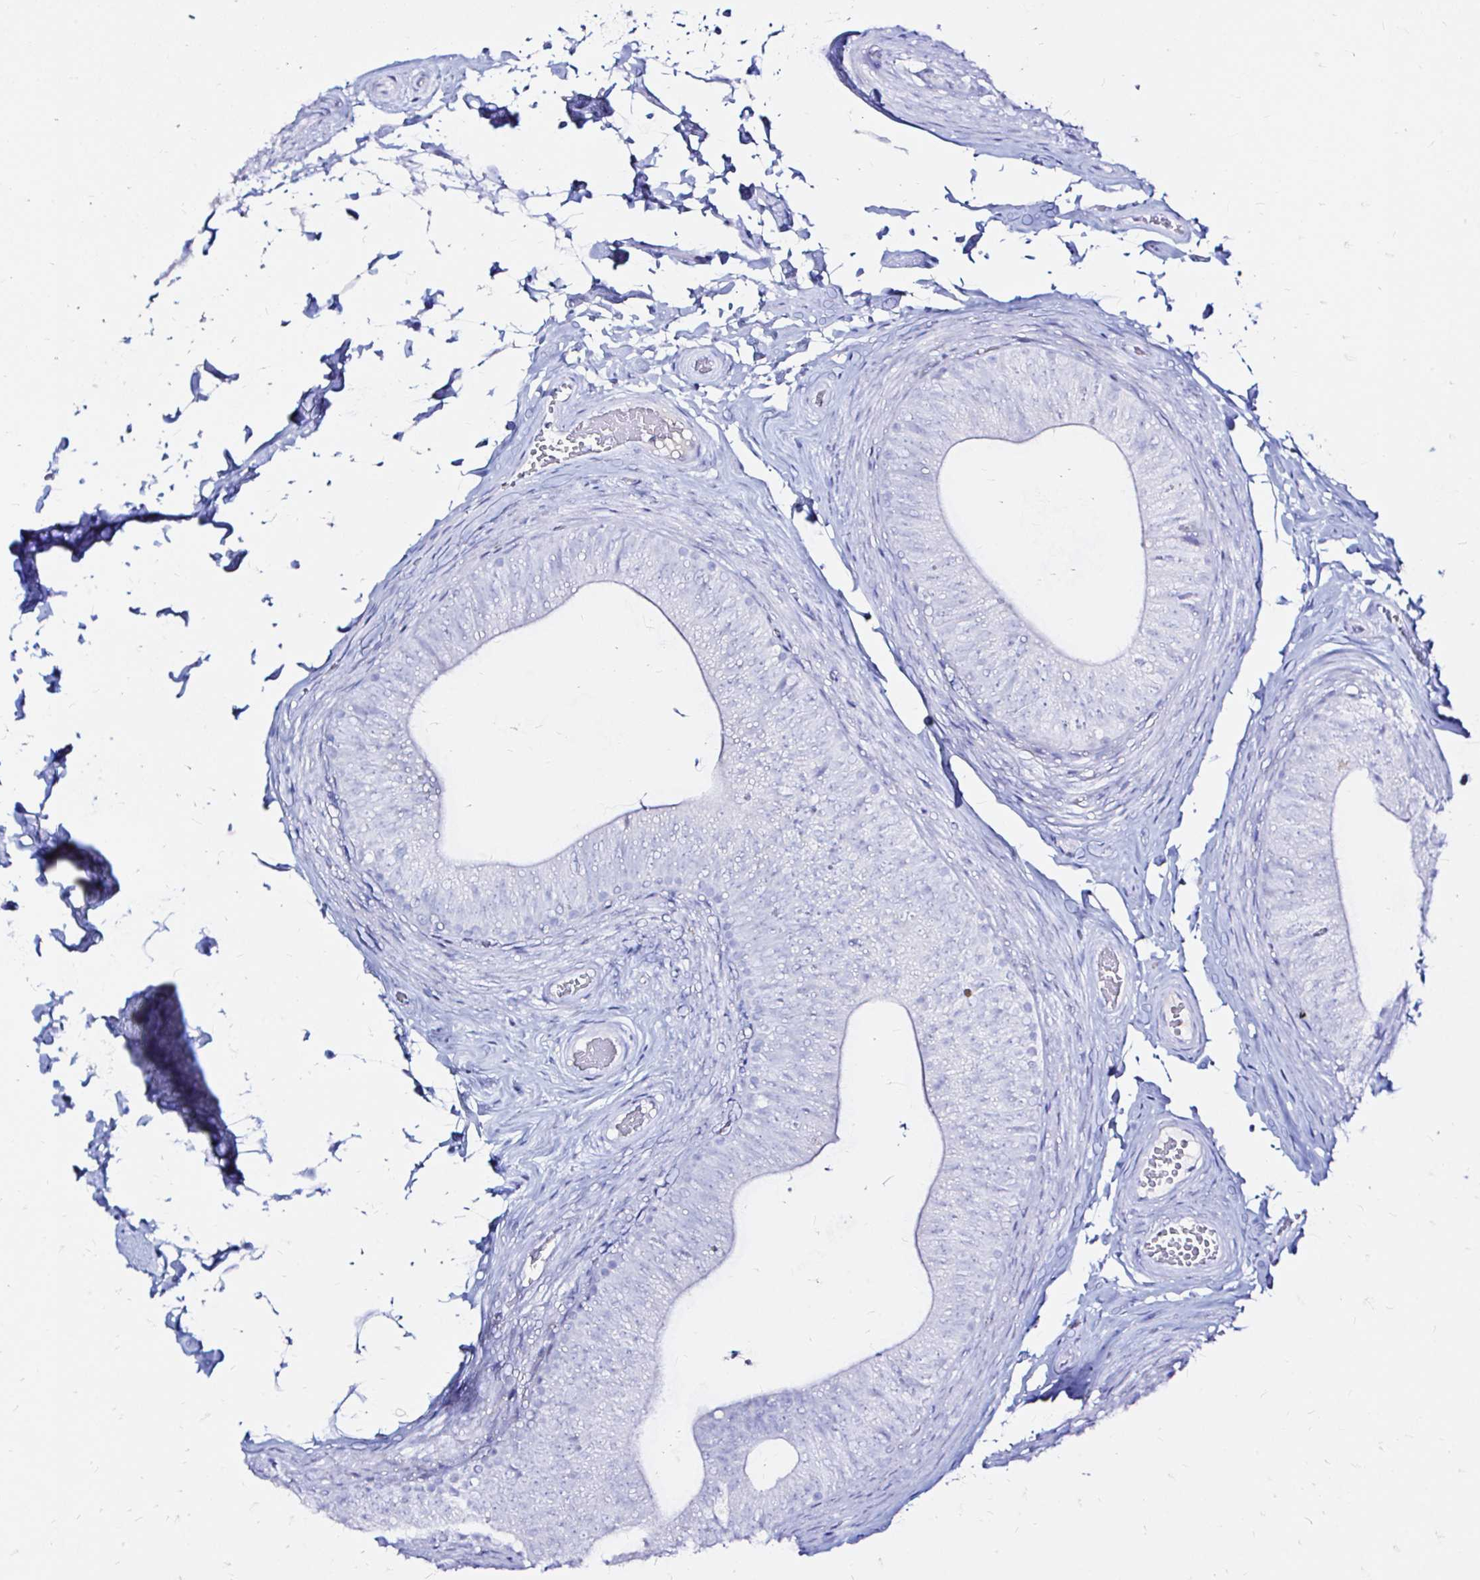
{"staining": {"intensity": "negative", "quantity": "none", "location": "none"}, "tissue": "epididymis", "cell_type": "Glandular cells", "image_type": "normal", "snomed": [{"axis": "morphology", "description": "Normal tissue, NOS"}, {"axis": "topography", "description": "Epididymis, spermatic cord, NOS"}, {"axis": "topography", "description": "Epididymis"}, {"axis": "topography", "description": "Peripheral nerve tissue"}], "caption": "Immunohistochemical staining of normal epididymis shows no significant positivity in glandular cells.", "gene": "ZNF432", "patient": {"sex": "male", "age": 29}}